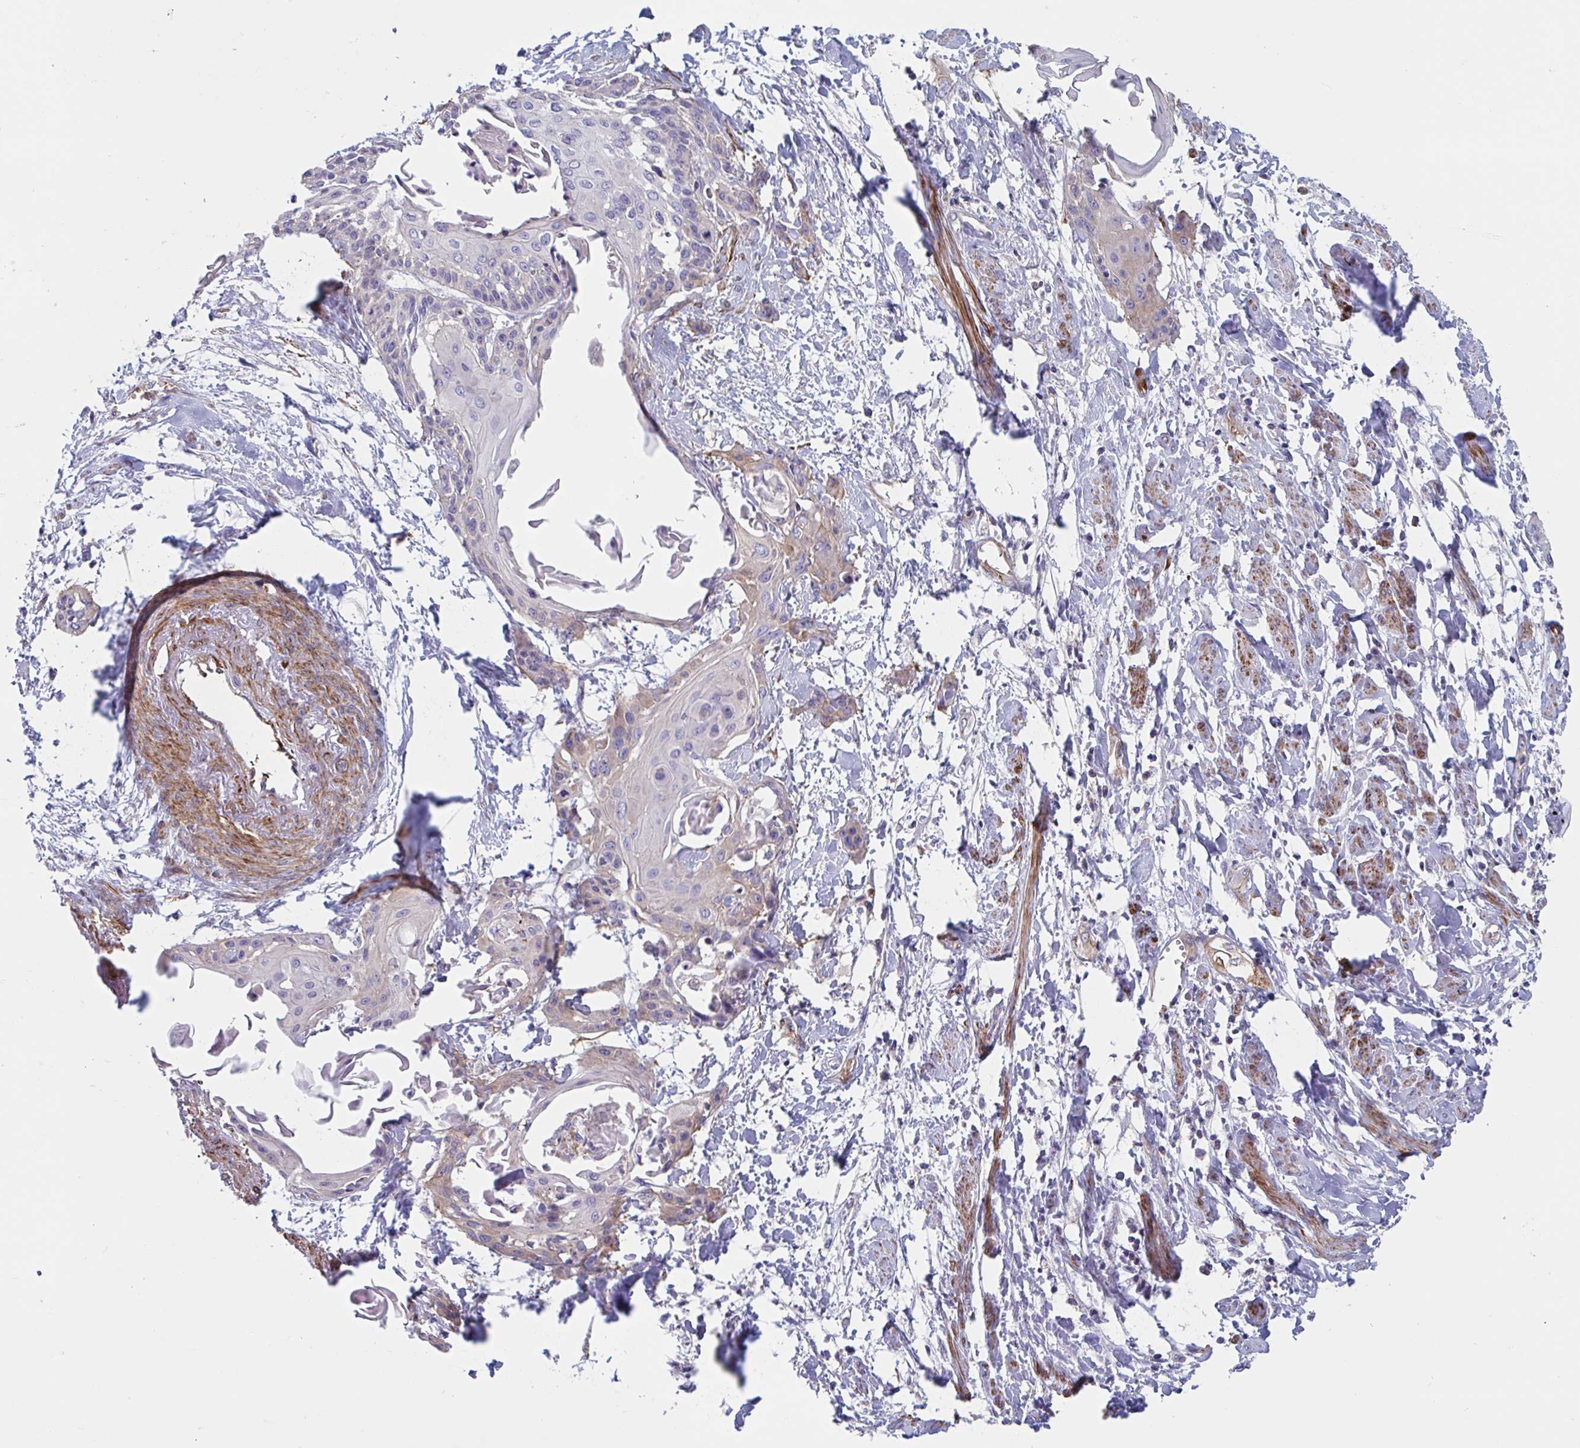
{"staining": {"intensity": "weak", "quantity": "<25%", "location": "cytoplasmic/membranous"}, "tissue": "cervical cancer", "cell_type": "Tumor cells", "image_type": "cancer", "snomed": [{"axis": "morphology", "description": "Squamous cell carcinoma, NOS"}, {"axis": "topography", "description": "Cervix"}], "caption": "DAB immunohistochemical staining of squamous cell carcinoma (cervical) displays no significant staining in tumor cells.", "gene": "SHISA7", "patient": {"sex": "female", "age": 57}}